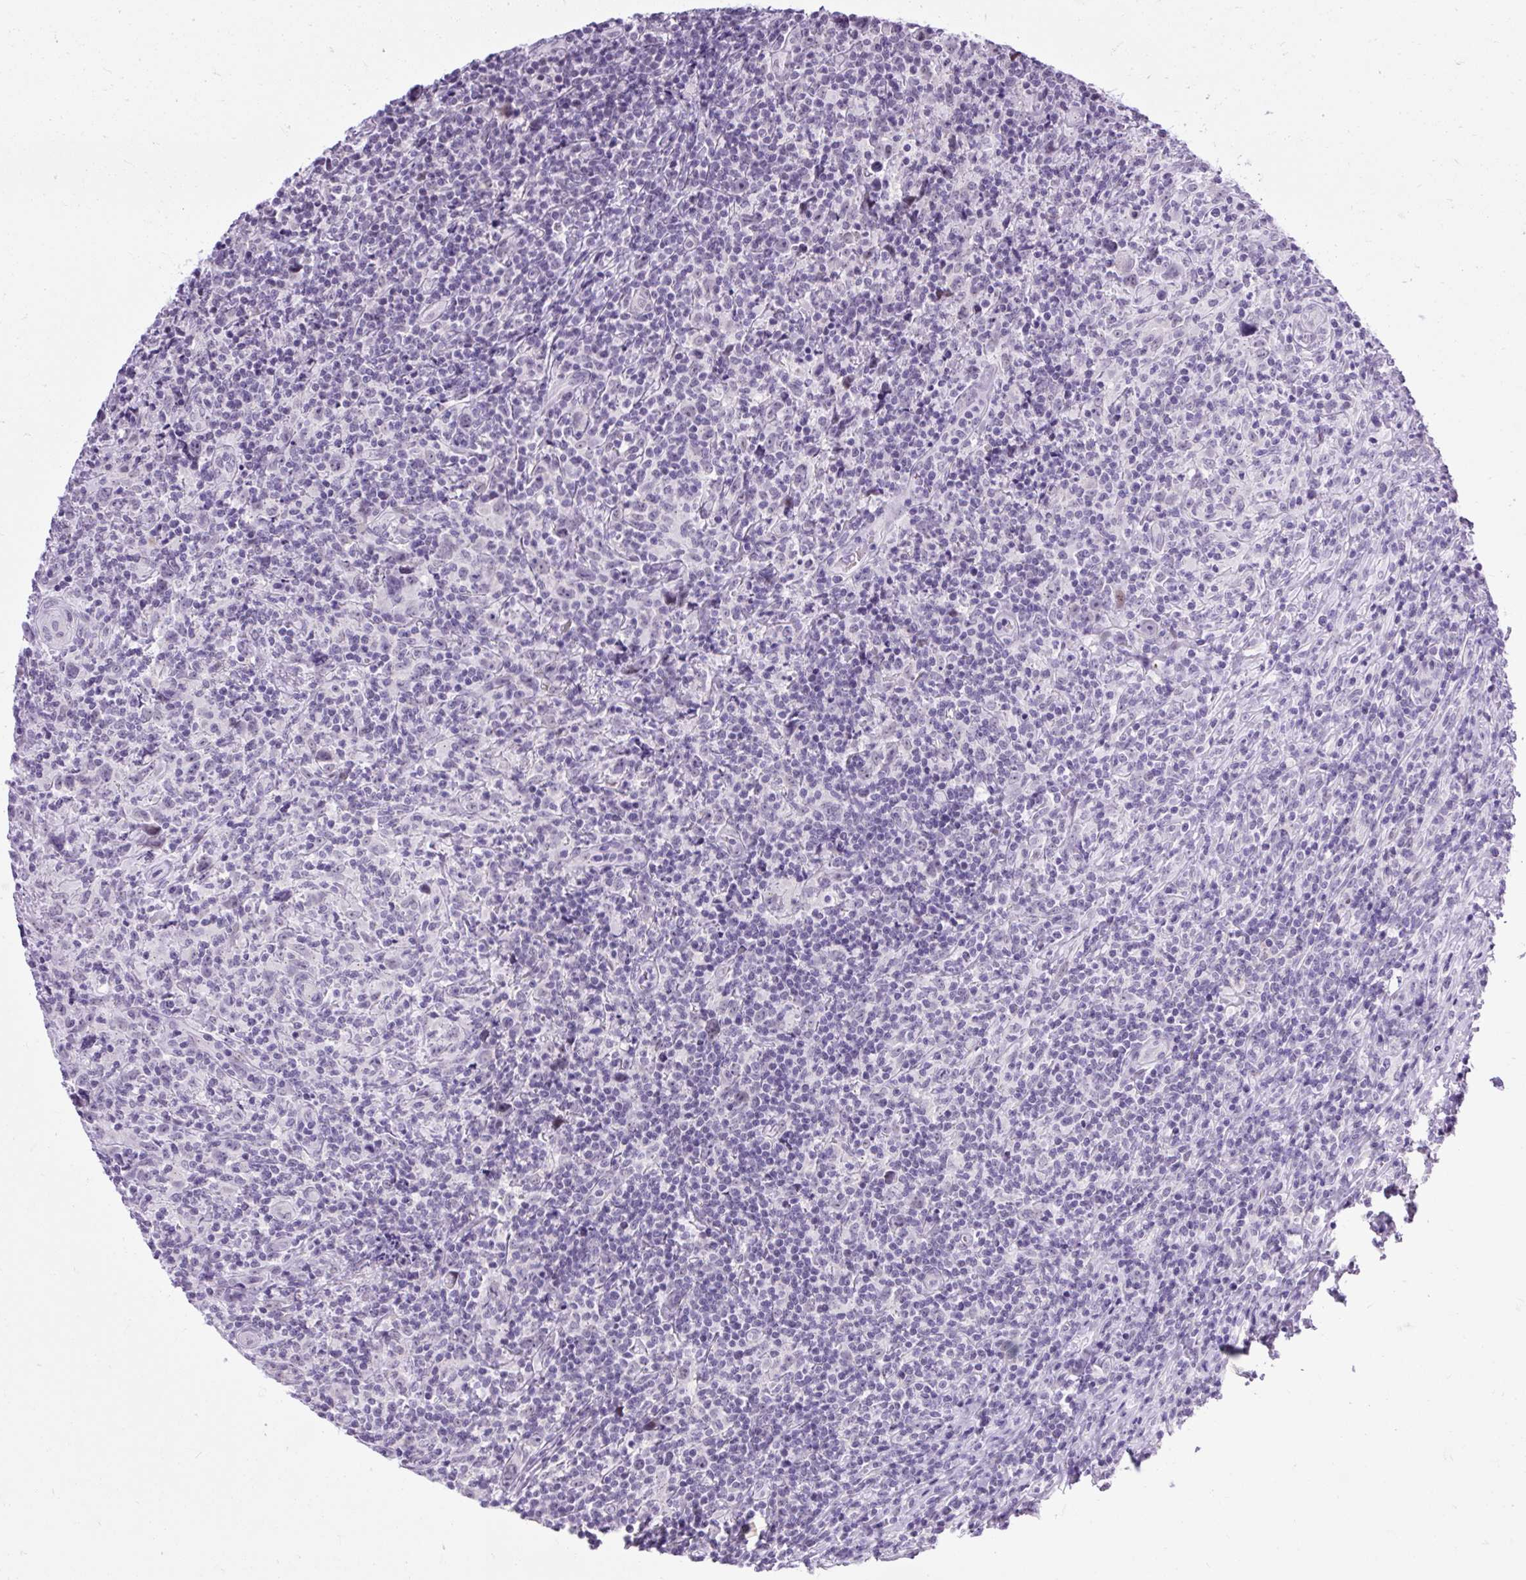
{"staining": {"intensity": "negative", "quantity": "none", "location": "none"}, "tissue": "lymphoma", "cell_type": "Tumor cells", "image_type": "cancer", "snomed": [{"axis": "morphology", "description": "Hodgkin's disease, NOS"}, {"axis": "topography", "description": "Lymph node"}], "caption": "DAB immunohistochemical staining of lymphoma shows no significant positivity in tumor cells.", "gene": "WNT10B", "patient": {"sex": "female", "age": 18}}